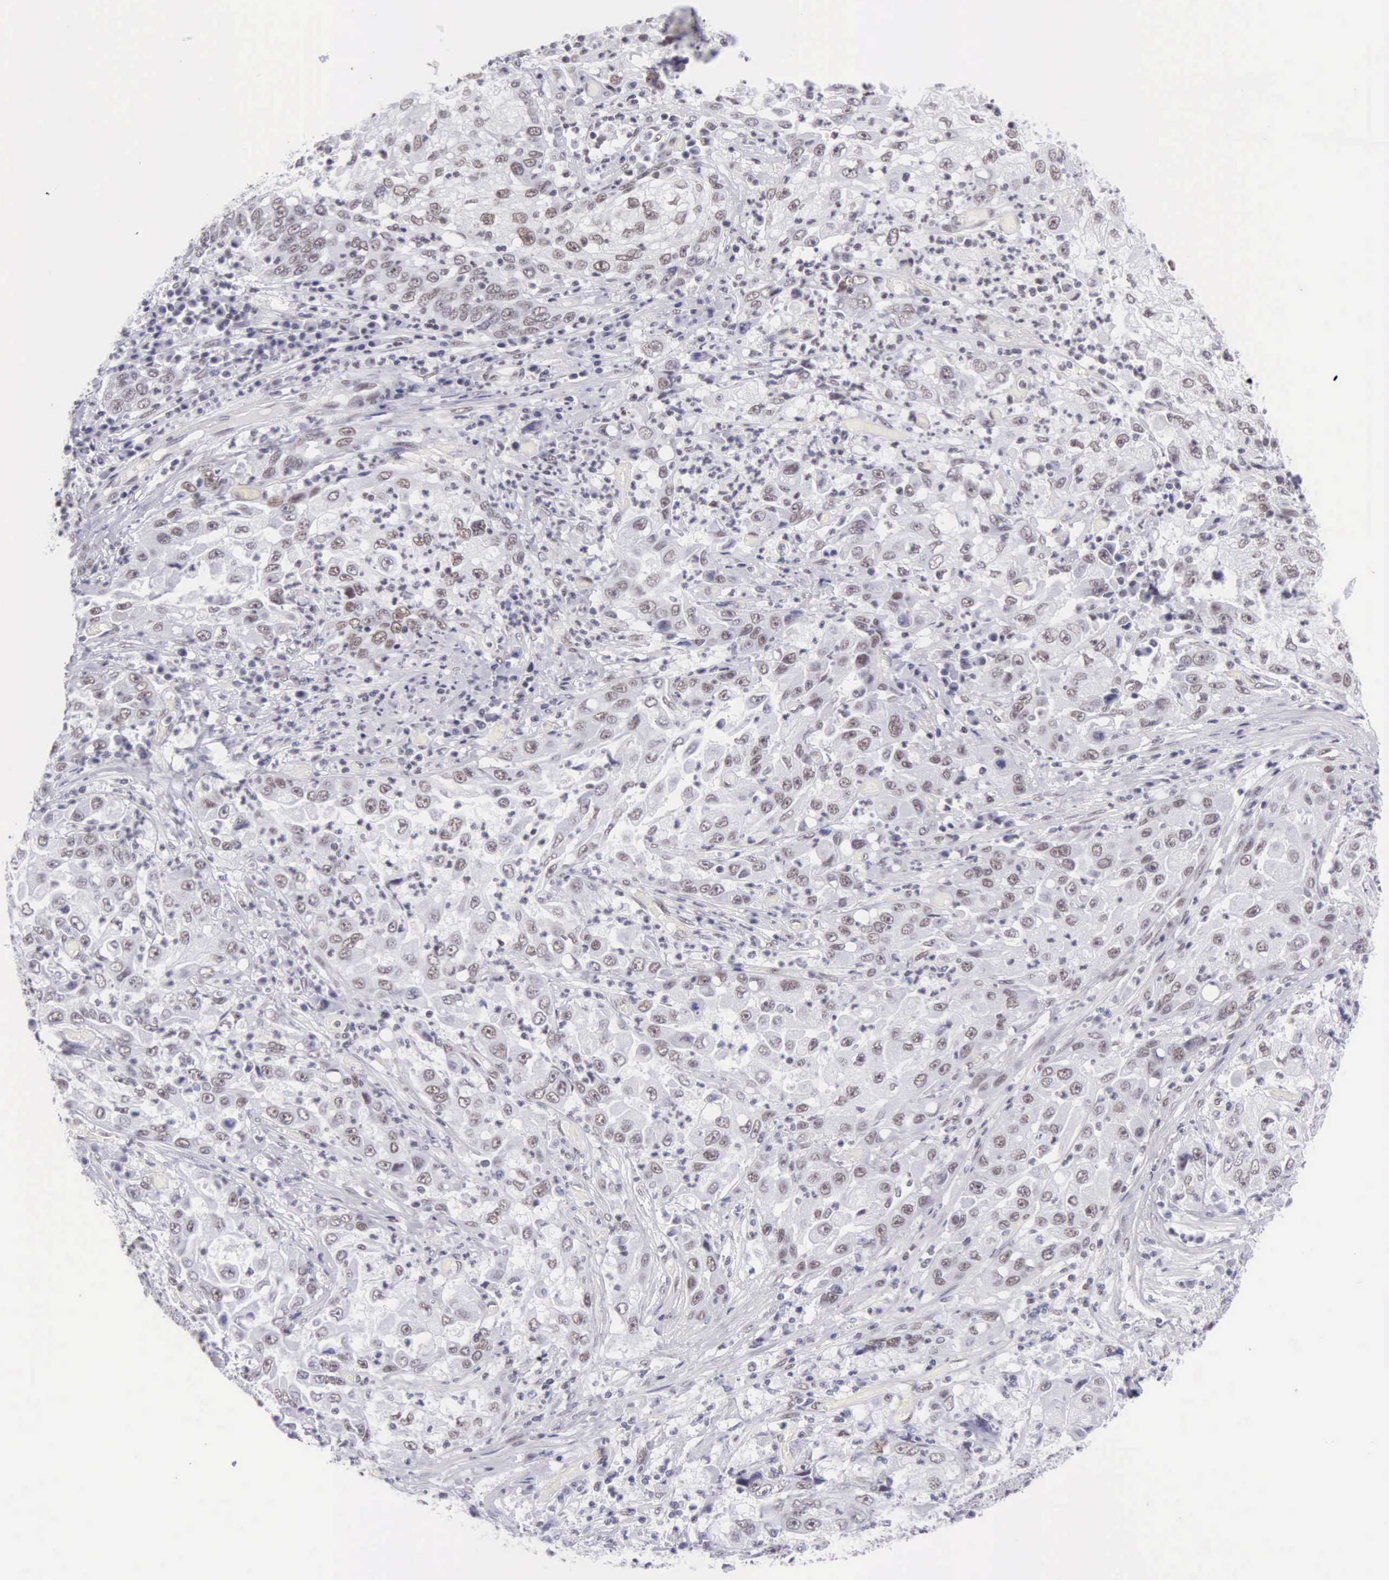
{"staining": {"intensity": "weak", "quantity": "<25%", "location": "nuclear"}, "tissue": "cervical cancer", "cell_type": "Tumor cells", "image_type": "cancer", "snomed": [{"axis": "morphology", "description": "Squamous cell carcinoma, NOS"}, {"axis": "topography", "description": "Cervix"}], "caption": "Human cervical cancer (squamous cell carcinoma) stained for a protein using IHC reveals no expression in tumor cells.", "gene": "EP300", "patient": {"sex": "female", "age": 36}}